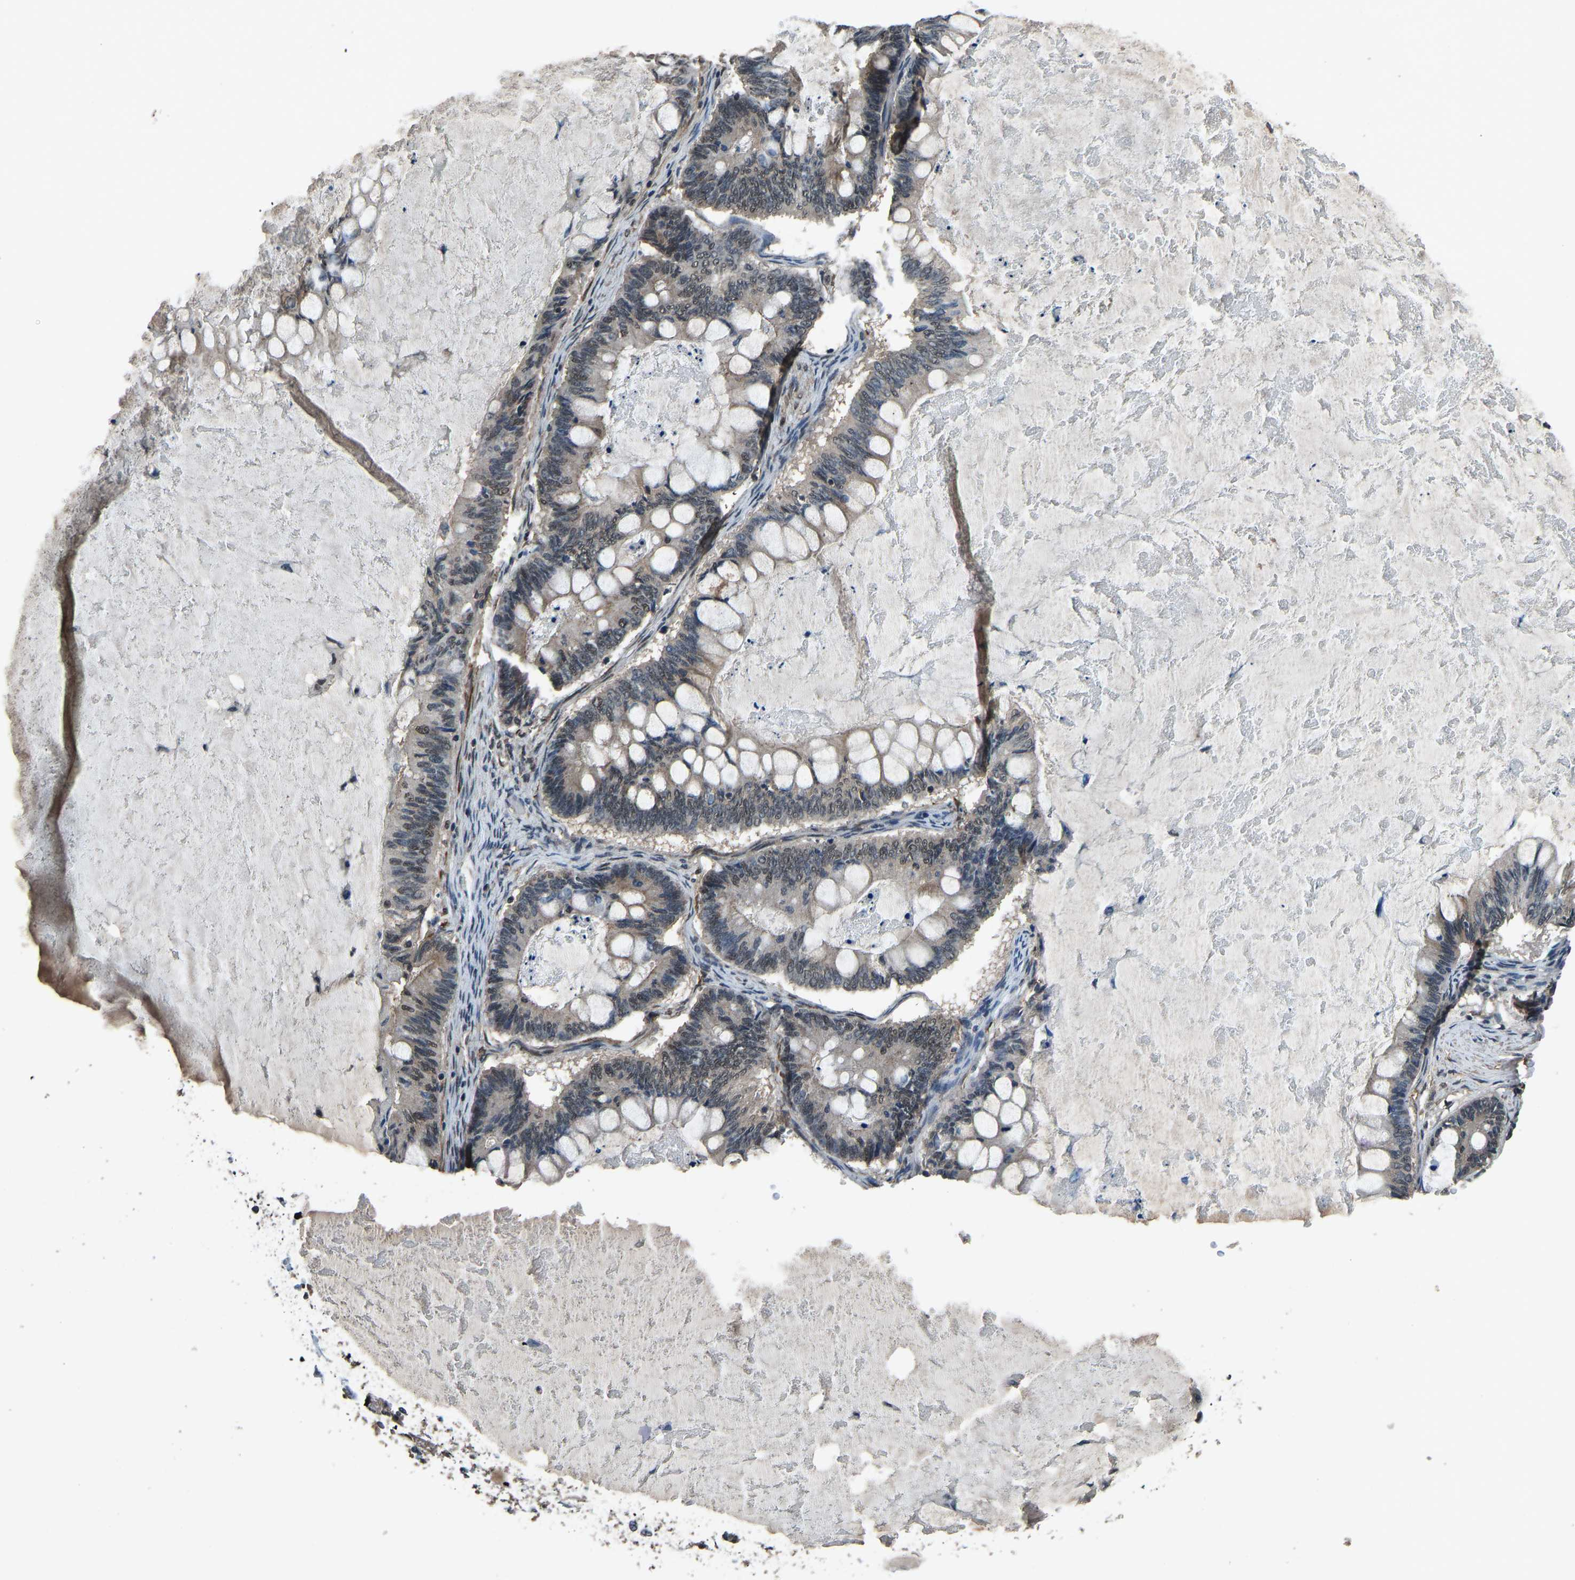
{"staining": {"intensity": "weak", "quantity": ">75%", "location": "cytoplasmic/membranous,nuclear"}, "tissue": "ovarian cancer", "cell_type": "Tumor cells", "image_type": "cancer", "snomed": [{"axis": "morphology", "description": "Cystadenocarcinoma, mucinous, NOS"}, {"axis": "topography", "description": "Ovary"}], "caption": "The immunohistochemical stain shows weak cytoplasmic/membranous and nuclear expression in tumor cells of mucinous cystadenocarcinoma (ovarian) tissue. The protein is stained brown, and the nuclei are stained in blue (DAB (3,3'-diaminobenzidine) IHC with brightfield microscopy, high magnification).", "gene": "TOX4", "patient": {"sex": "female", "age": 61}}